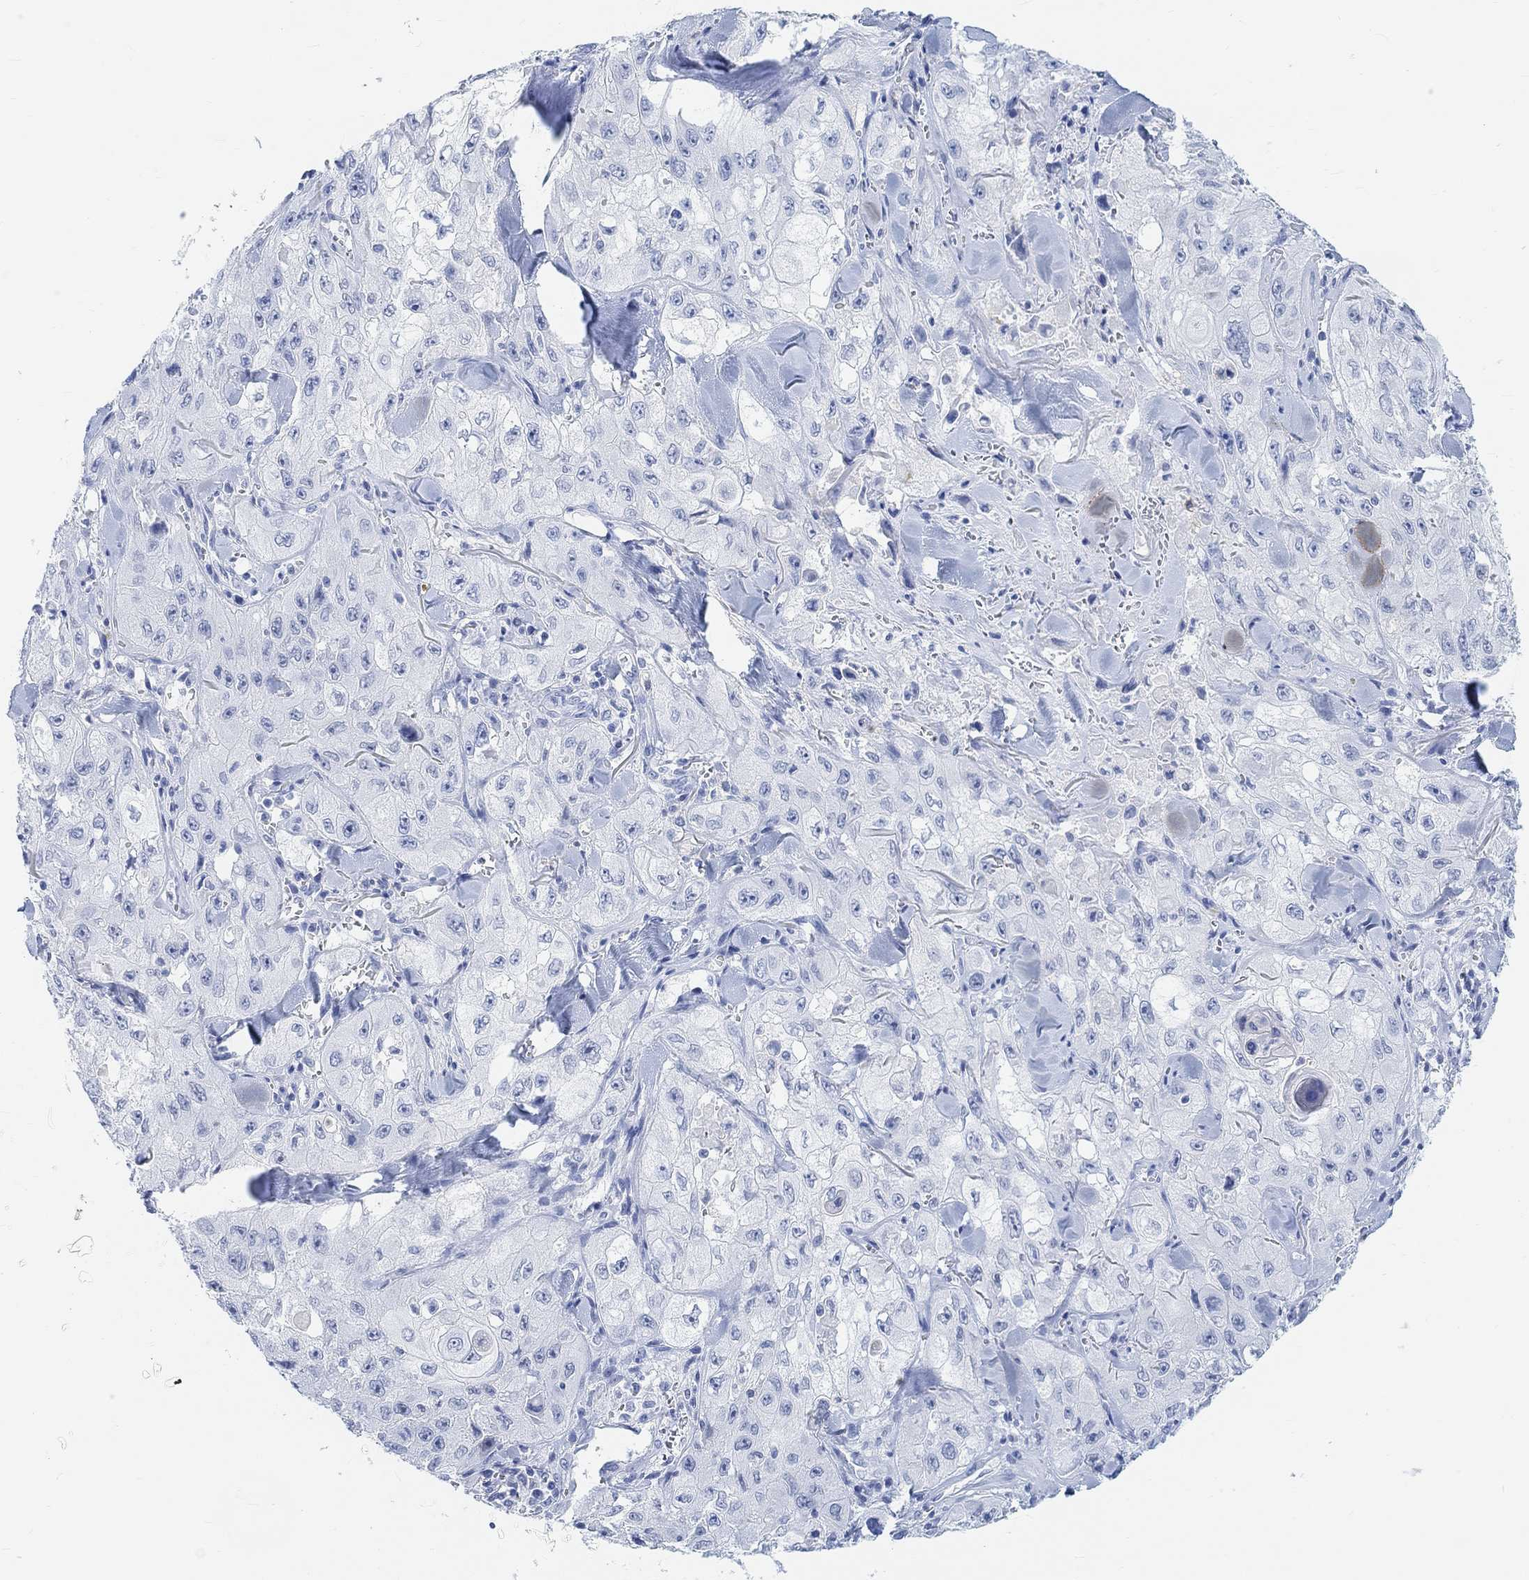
{"staining": {"intensity": "negative", "quantity": "none", "location": "none"}, "tissue": "skin cancer", "cell_type": "Tumor cells", "image_type": "cancer", "snomed": [{"axis": "morphology", "description": "Squamous cell carcinoma, NOS"}, {"axis": "topography", "description": "Skin"}, {"axis": "topography", "description": "Subcutis"}], "caption": "A micrograph of skin squamous cell carcinoma stained for a protein reveals no brown staining in tumor cells.", "gene": "ENO4", "patient": {"sex": "male", "age": 73}}